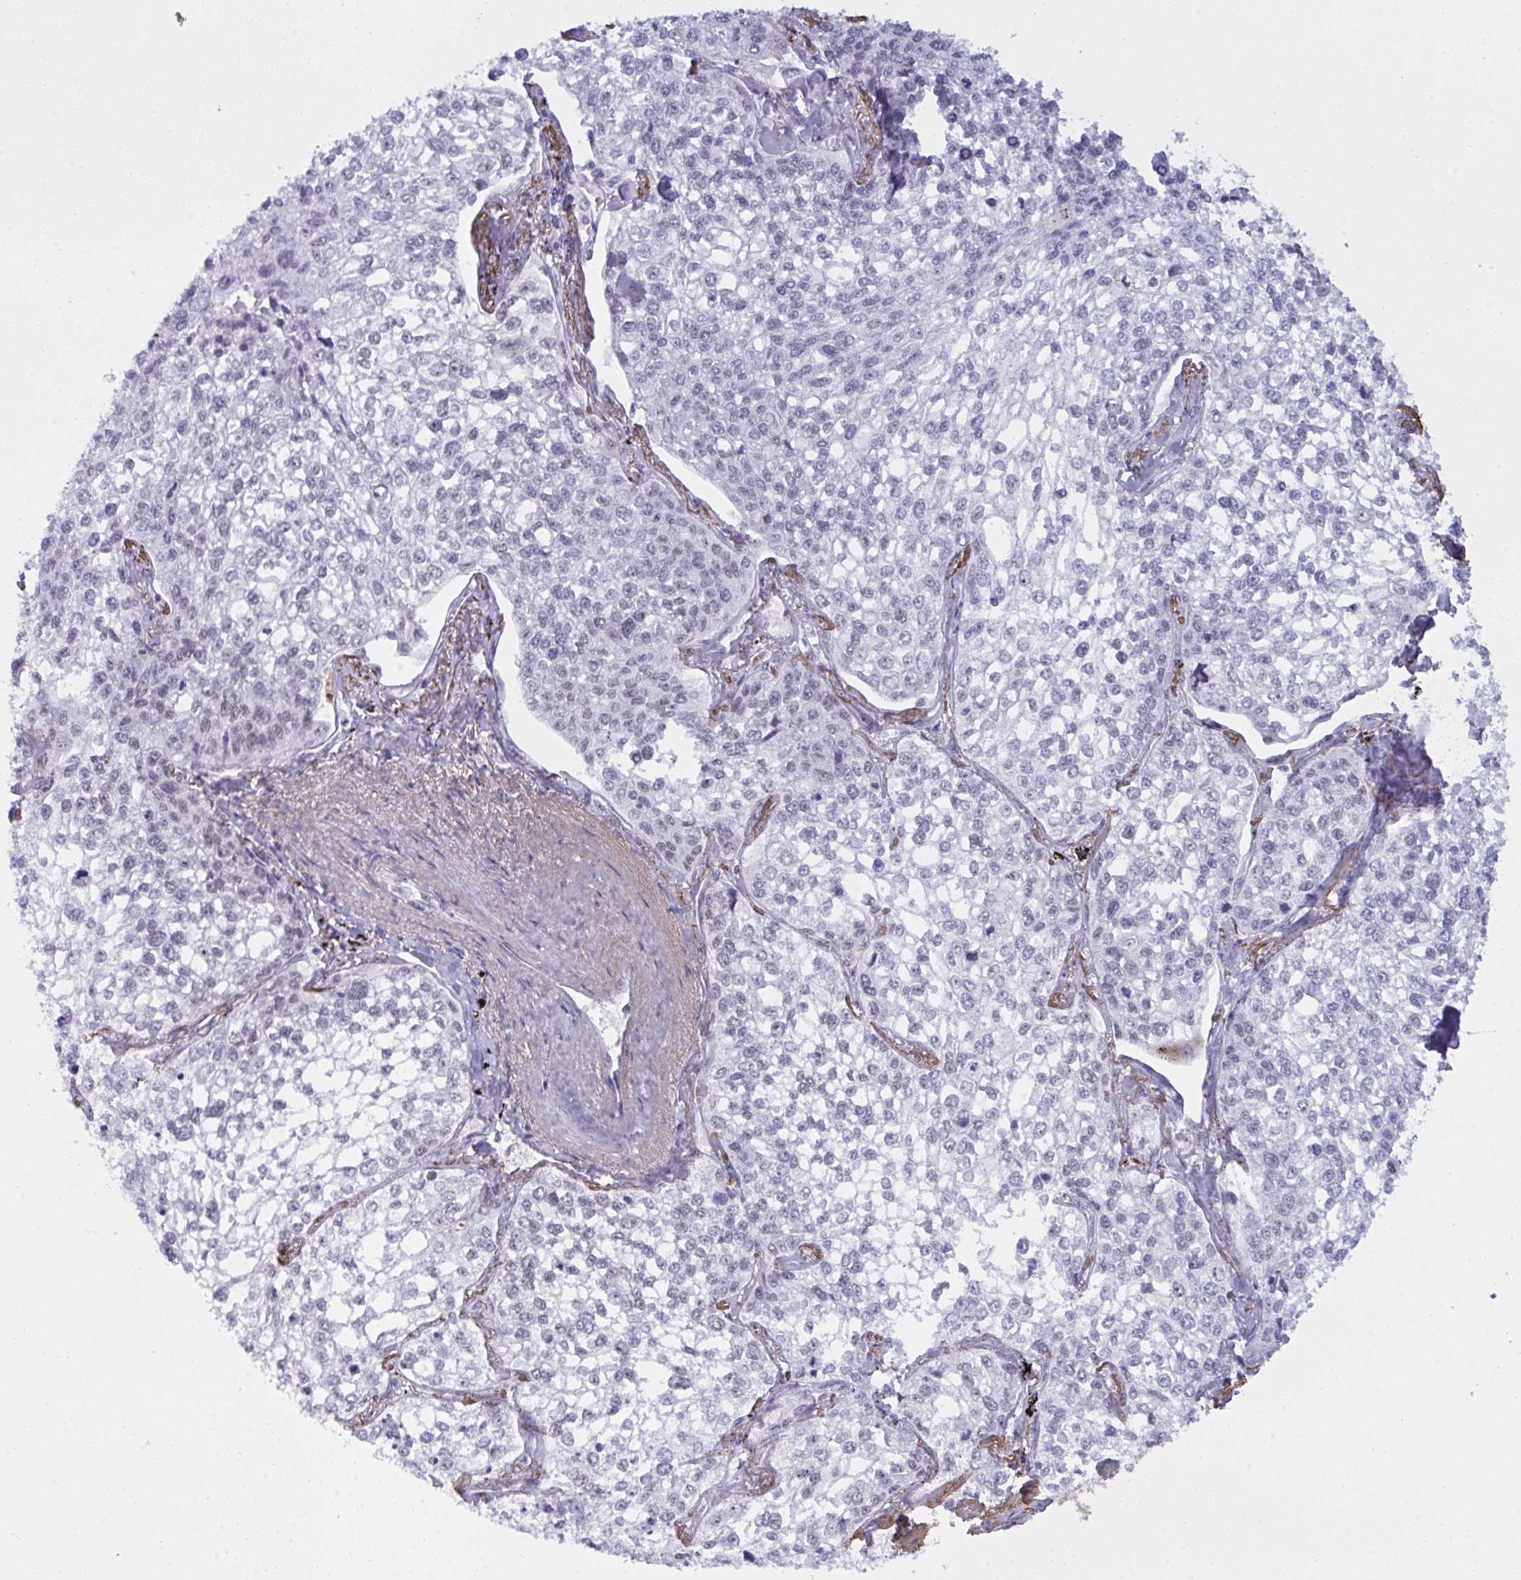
{"staining": {"intensity": "negative", "quantity": "none", "location": "none"}, "tissue": "lung cancer", "cell_type": "Tumor cells", "image_type": "cancer", "snomed": [{"axis": "morphology", "description": "Squamous cell carcinoma, NOS"}, {"axis": "topography", "description": "Lung"}], "caption": "Lung cancer (squamous cell carcinoma) was stained to show a protein in brown. There is no significant positivity in tumor cells. Brightfield microscopy of IHC stained with DAB (brown) and hematoxylin (blue), captured at high magnification.", "gene": "ELN", "patient": {"sex": "male", "age": 74}}